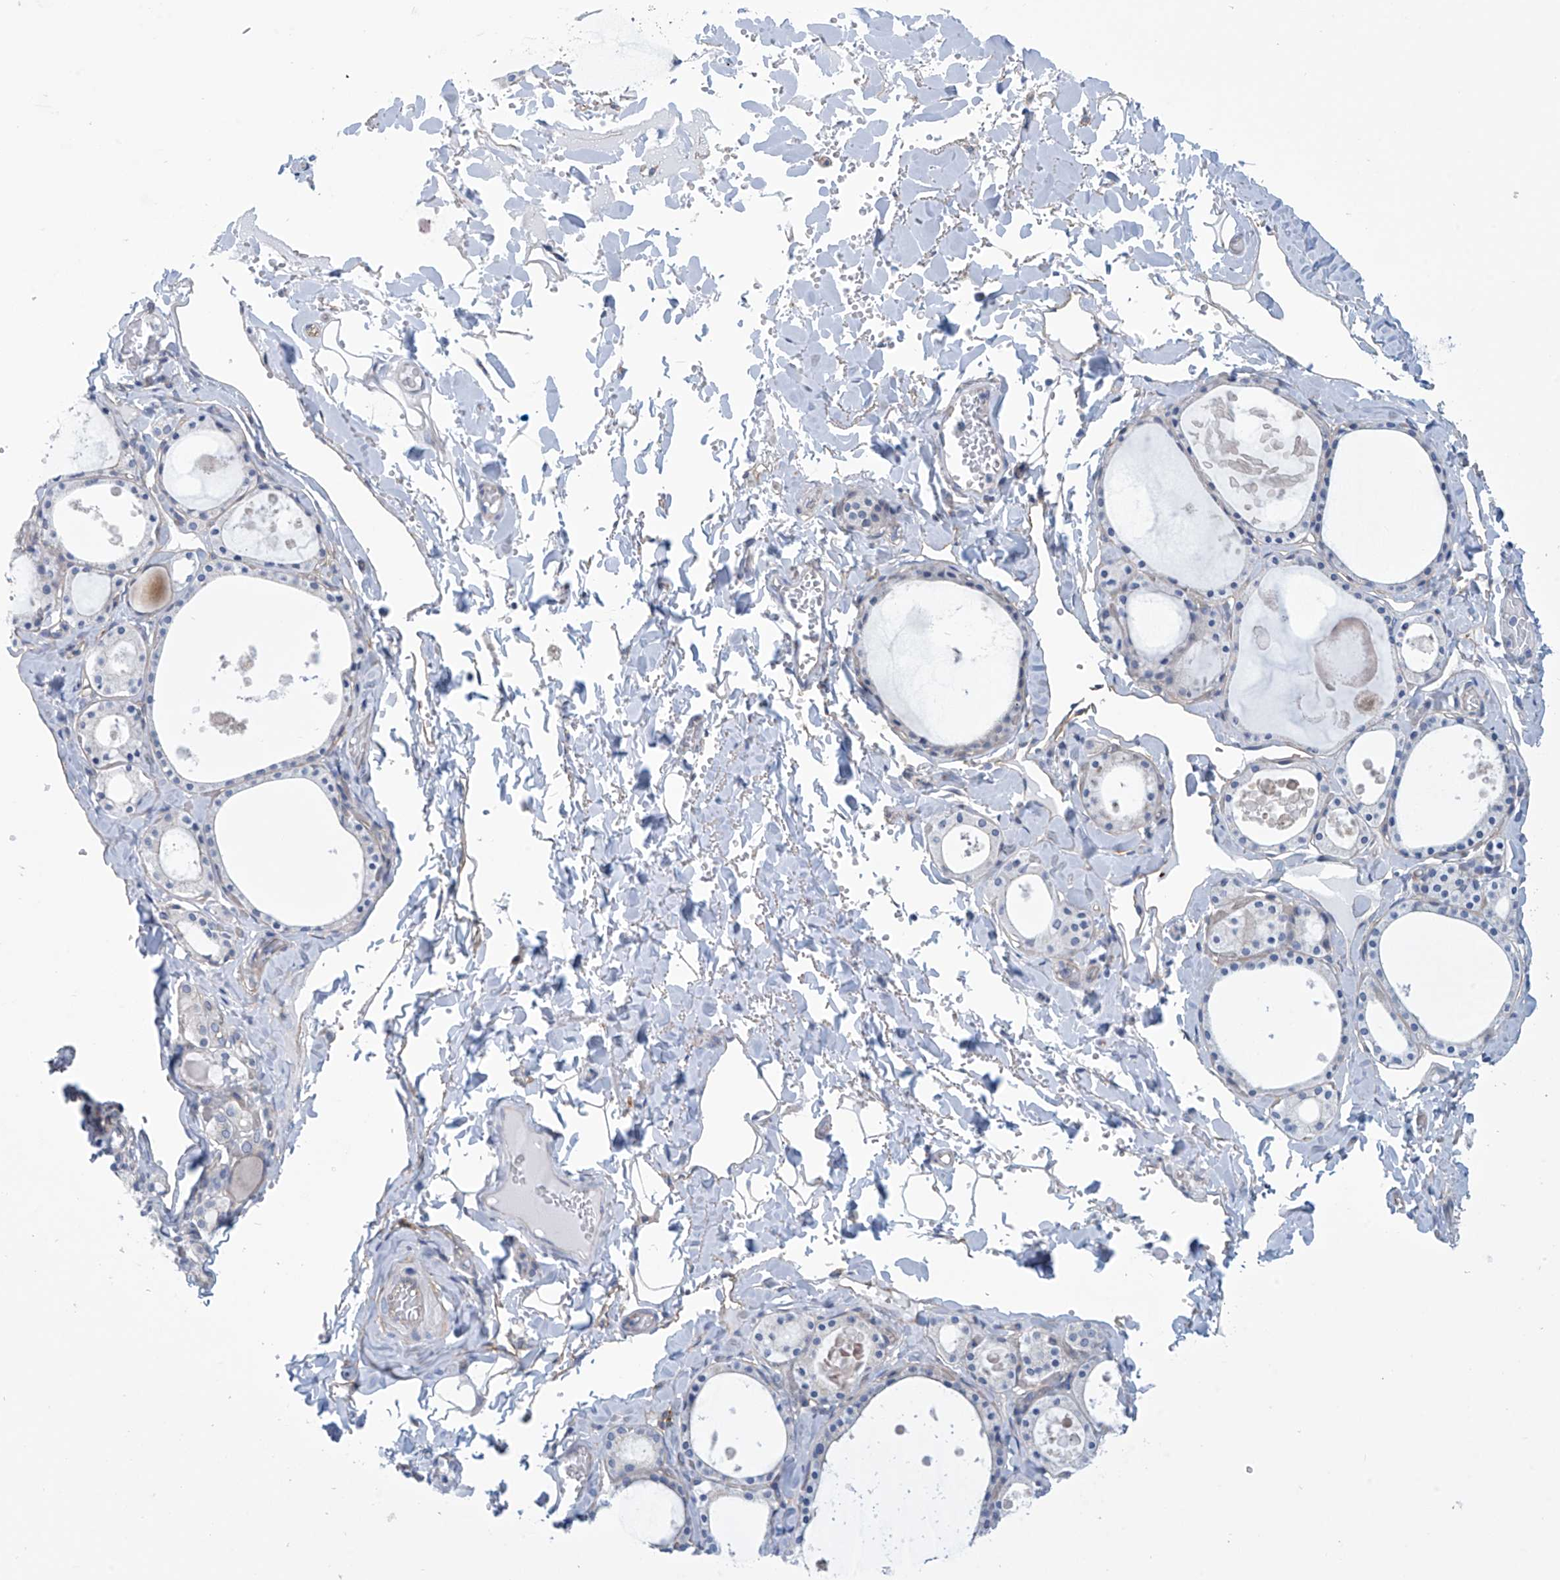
{"staining": {"intensity": "negative", "quantity": "none", "location": "none"}, "tissue": "thyroid gland", "cell_type": "Glandular cells", "image_type": "normal", "snomed": [{"axis": "morphology", "description": "Normal tissue, NOS"}, {"axis": "topography", "description": "Thyroid gland"}], "caption": "The IHC micrograph has no significant staining in glandular cells of thyroid gland.", "gene": "ABHD13", "patient": {"sex": "male", "age": 56}}